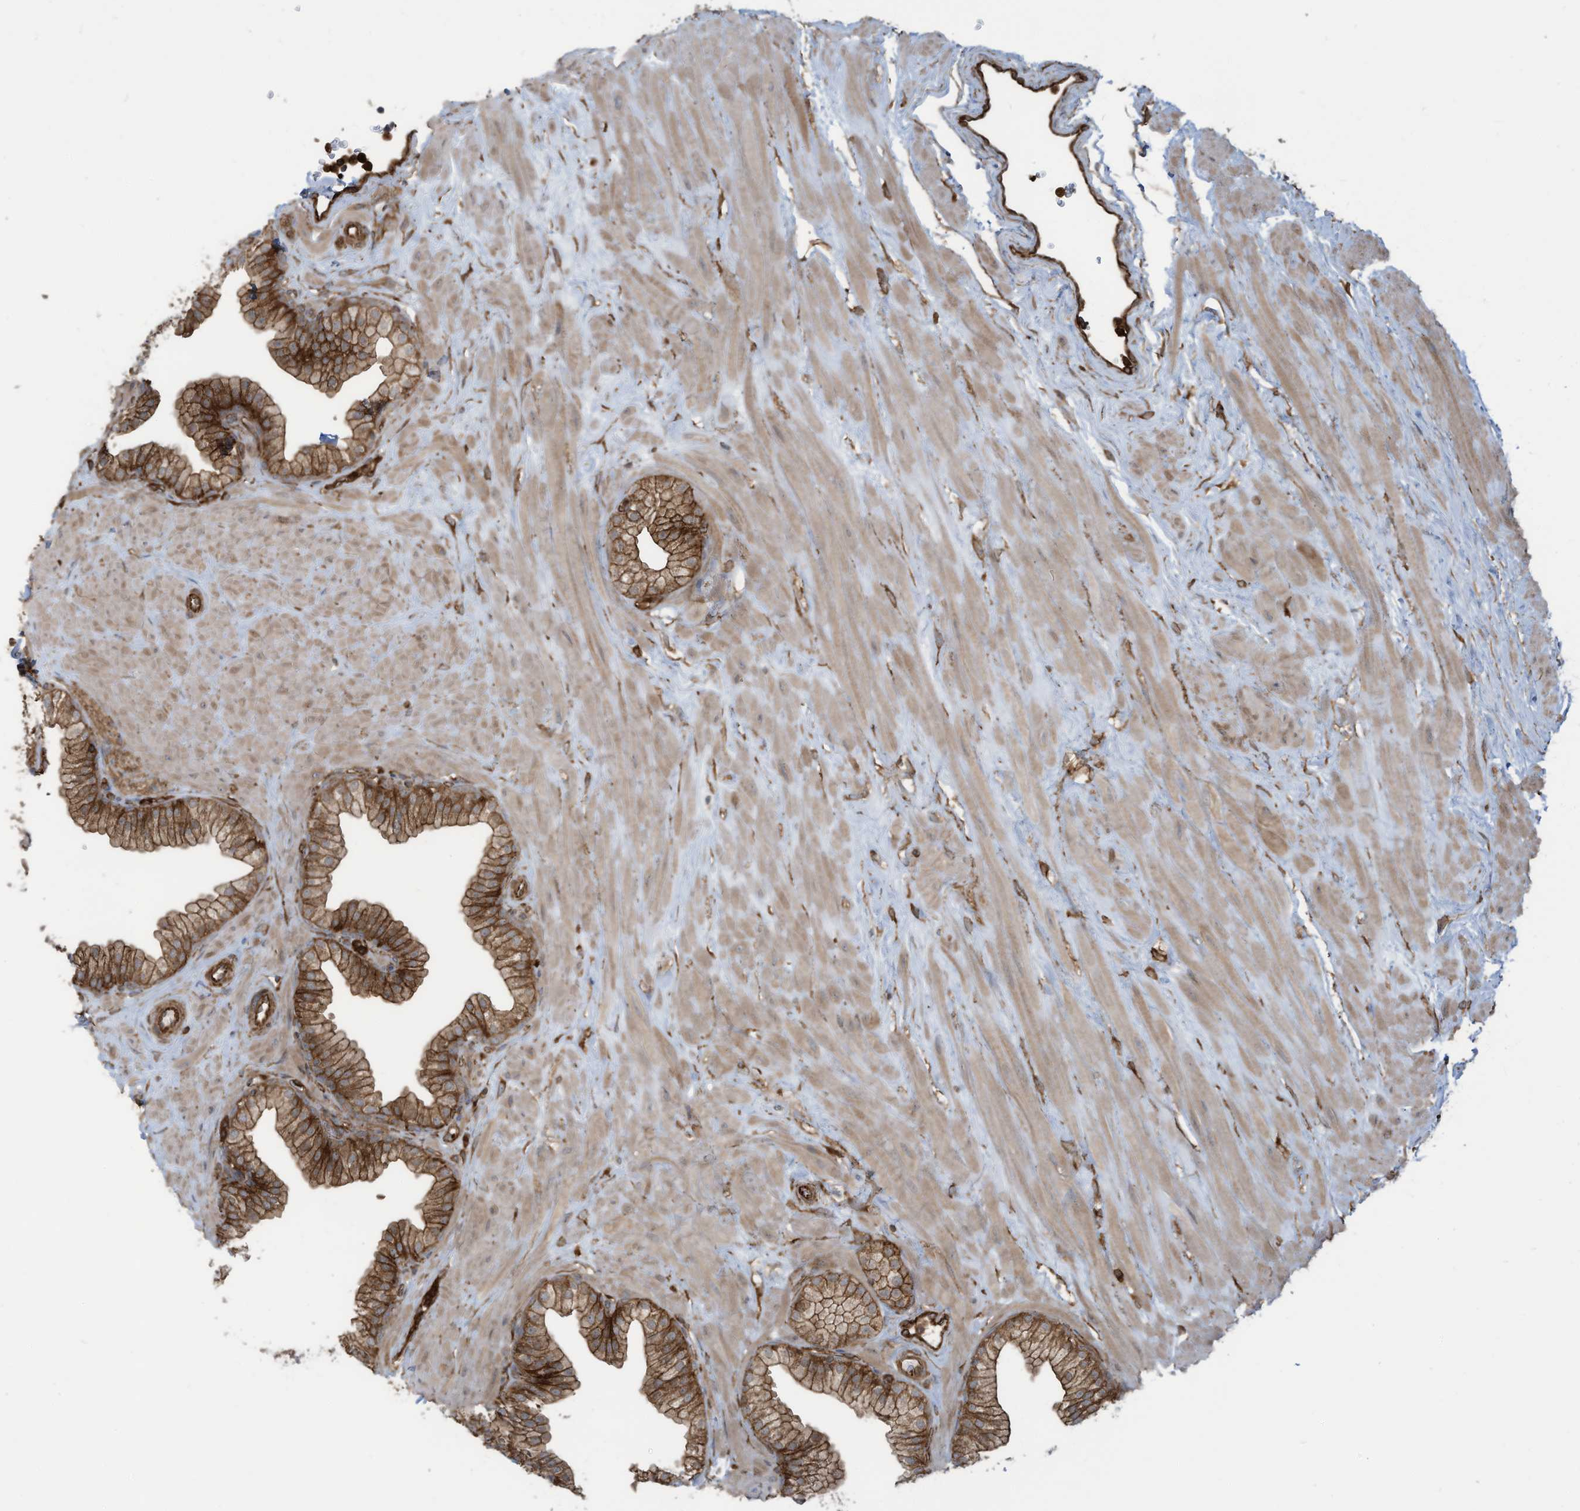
{"staining": {"intensity": "strong", "quantity": ">75%", "location": "cytoplasmic/membranous"}, "tissue": "prostate", "cell_type": "Glandular cells", "image_type": "normal", "snomed": [{"axis": "morphology", "description": "Normal tissue, NOS"}, {"axis": "morphology", "description": "Urothelial carcinoma, Low grade"}, {"axis": "topography", "description": "Urinary bladder"}, {"axis": "topography", "description": "Prostate"}], "caption": "Strong cytoplasmic/membranous protein positivity is identified in approximately >75% of glandular cells in prostate.", "gene": "SLC9A2", "patient": {"sex": "male", "age": 60}}